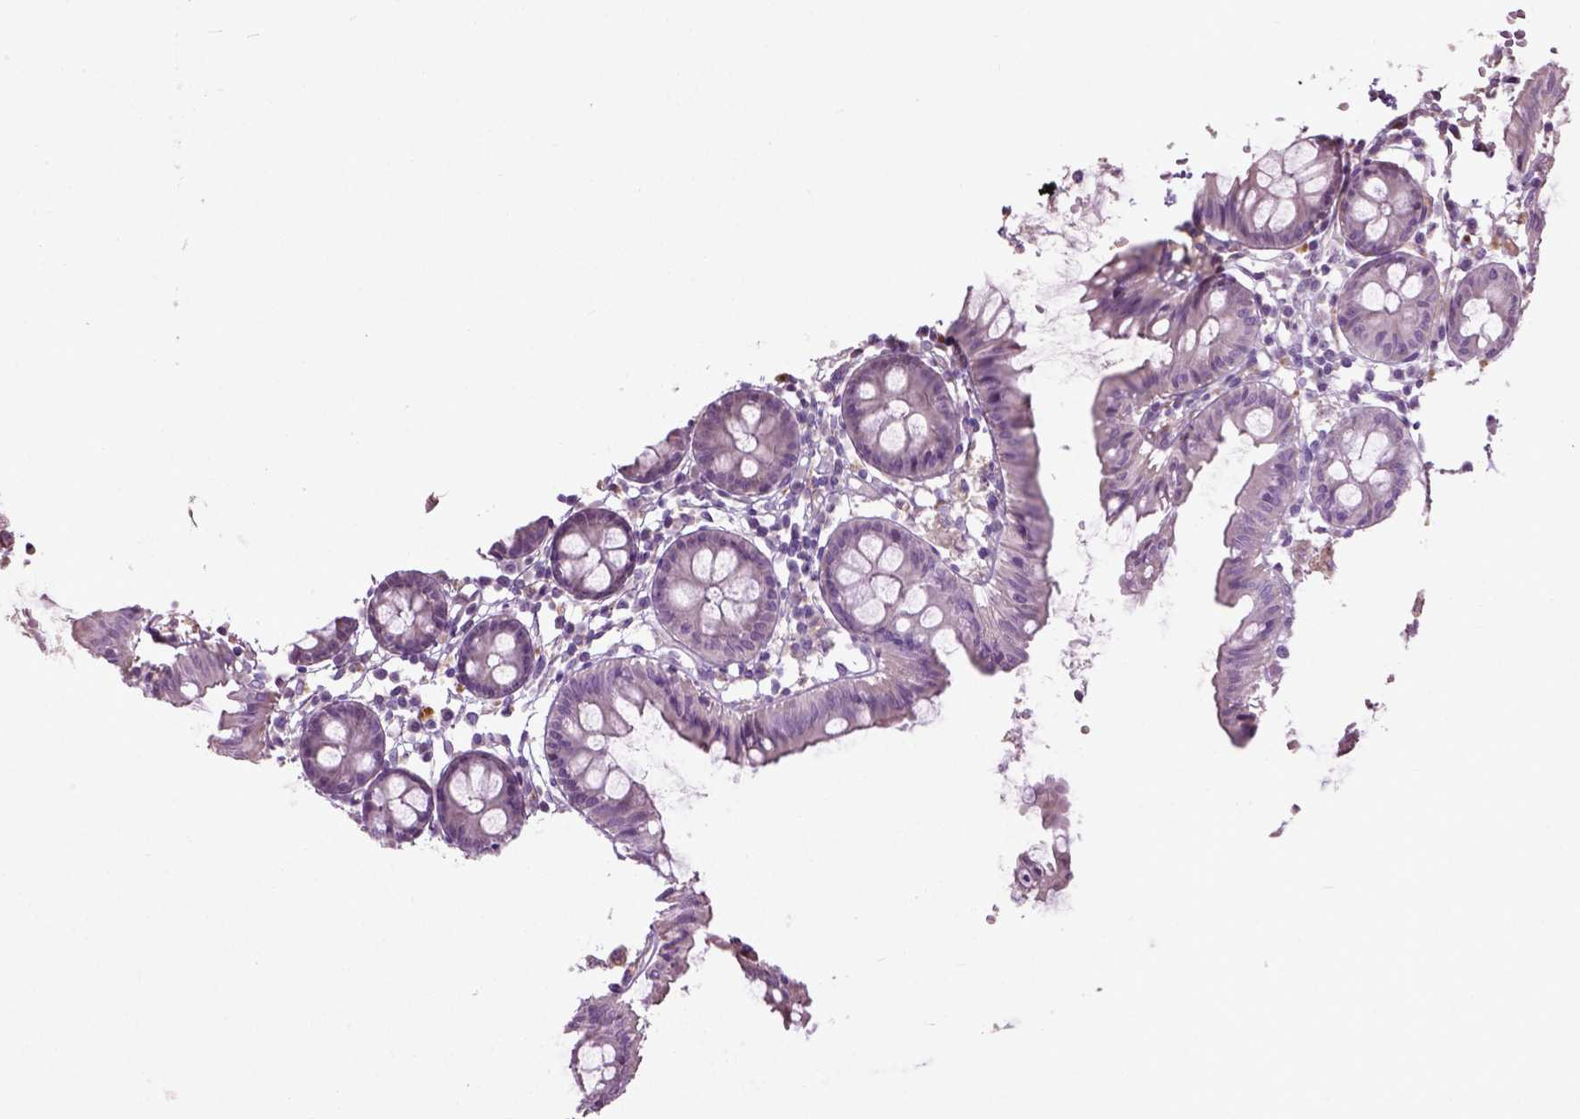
{"staining": {"intensity": "negative", "quantity": "none", "location": "none"}, "tissue": "colon", "cell_type": "Endothelial cells", "image_type": "normal", "snomed": [{"axis": "morphology", "description": "Normal tissue, NOS"}, {"axis": "topography", "description": "Colon"}], "caption": "IHC of normal human colon reveals no staining in endothelial cells. (DAB IHC visualized using brightfield microscopy, high magnification).", "gene": "PKP3", "patient": {"sex": "female", "age": 84}}